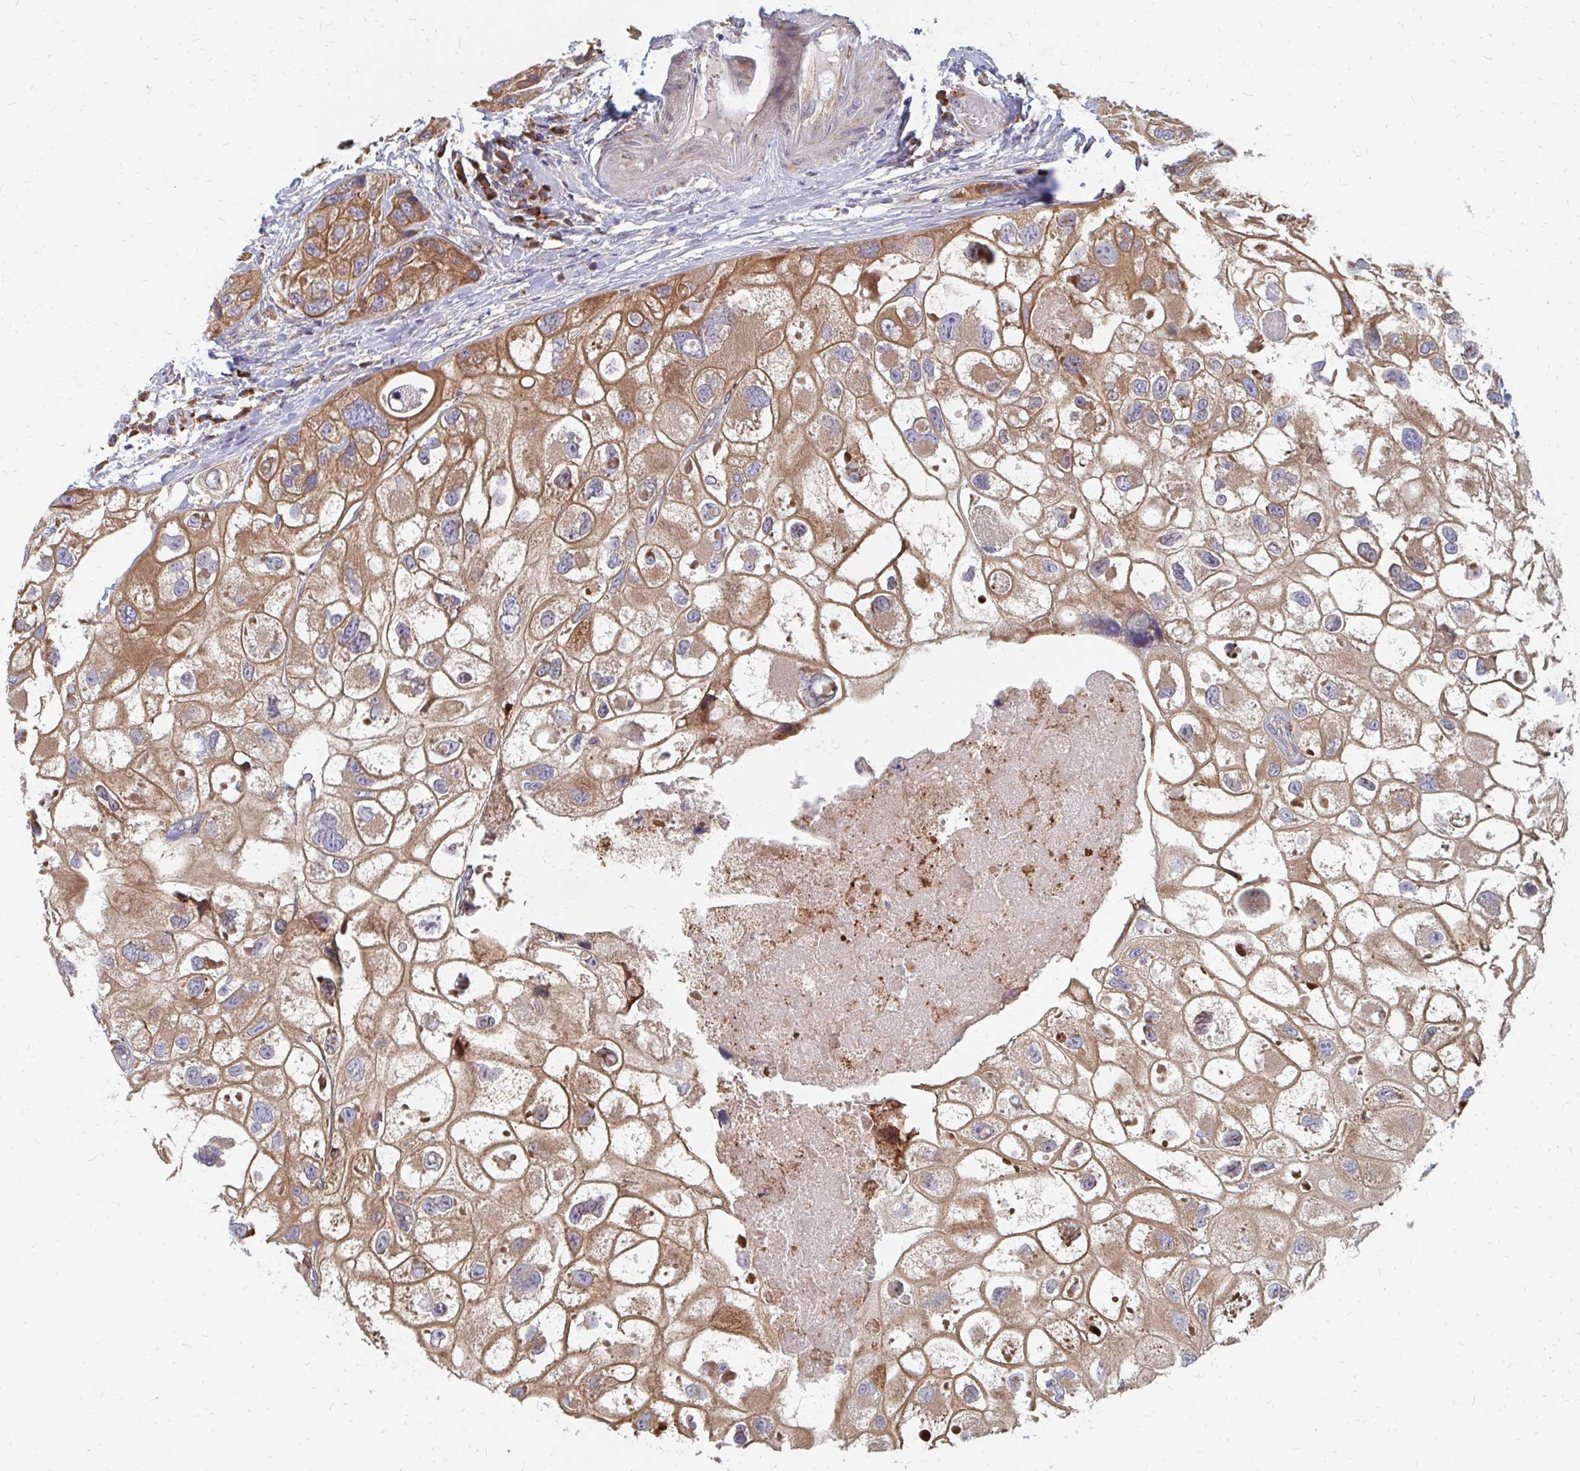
{"staining": {"intensity": "moderate", "quantity": ">75%", "location": "cytoplasmic/membranous"}, "tissue": "urothelial cancer", "cell_type": "Tumor cells", "image_type": "cancer", "snomed": [{"axis": "morphology", "description": "Urothelial carcinoma, High grade"}, {"axis": "topography", "description": "Urinary bladder"}], "caption": "An IHC histopathology image of tumor tissue is shown. Protein staining in brown labels moderate cytoplasmic/membranous positivity in urothelial carcinoma (high-grade) within tumor cells.", "gene": "PPP1R13L", "patient": {"sex": "female", "age": 64}}